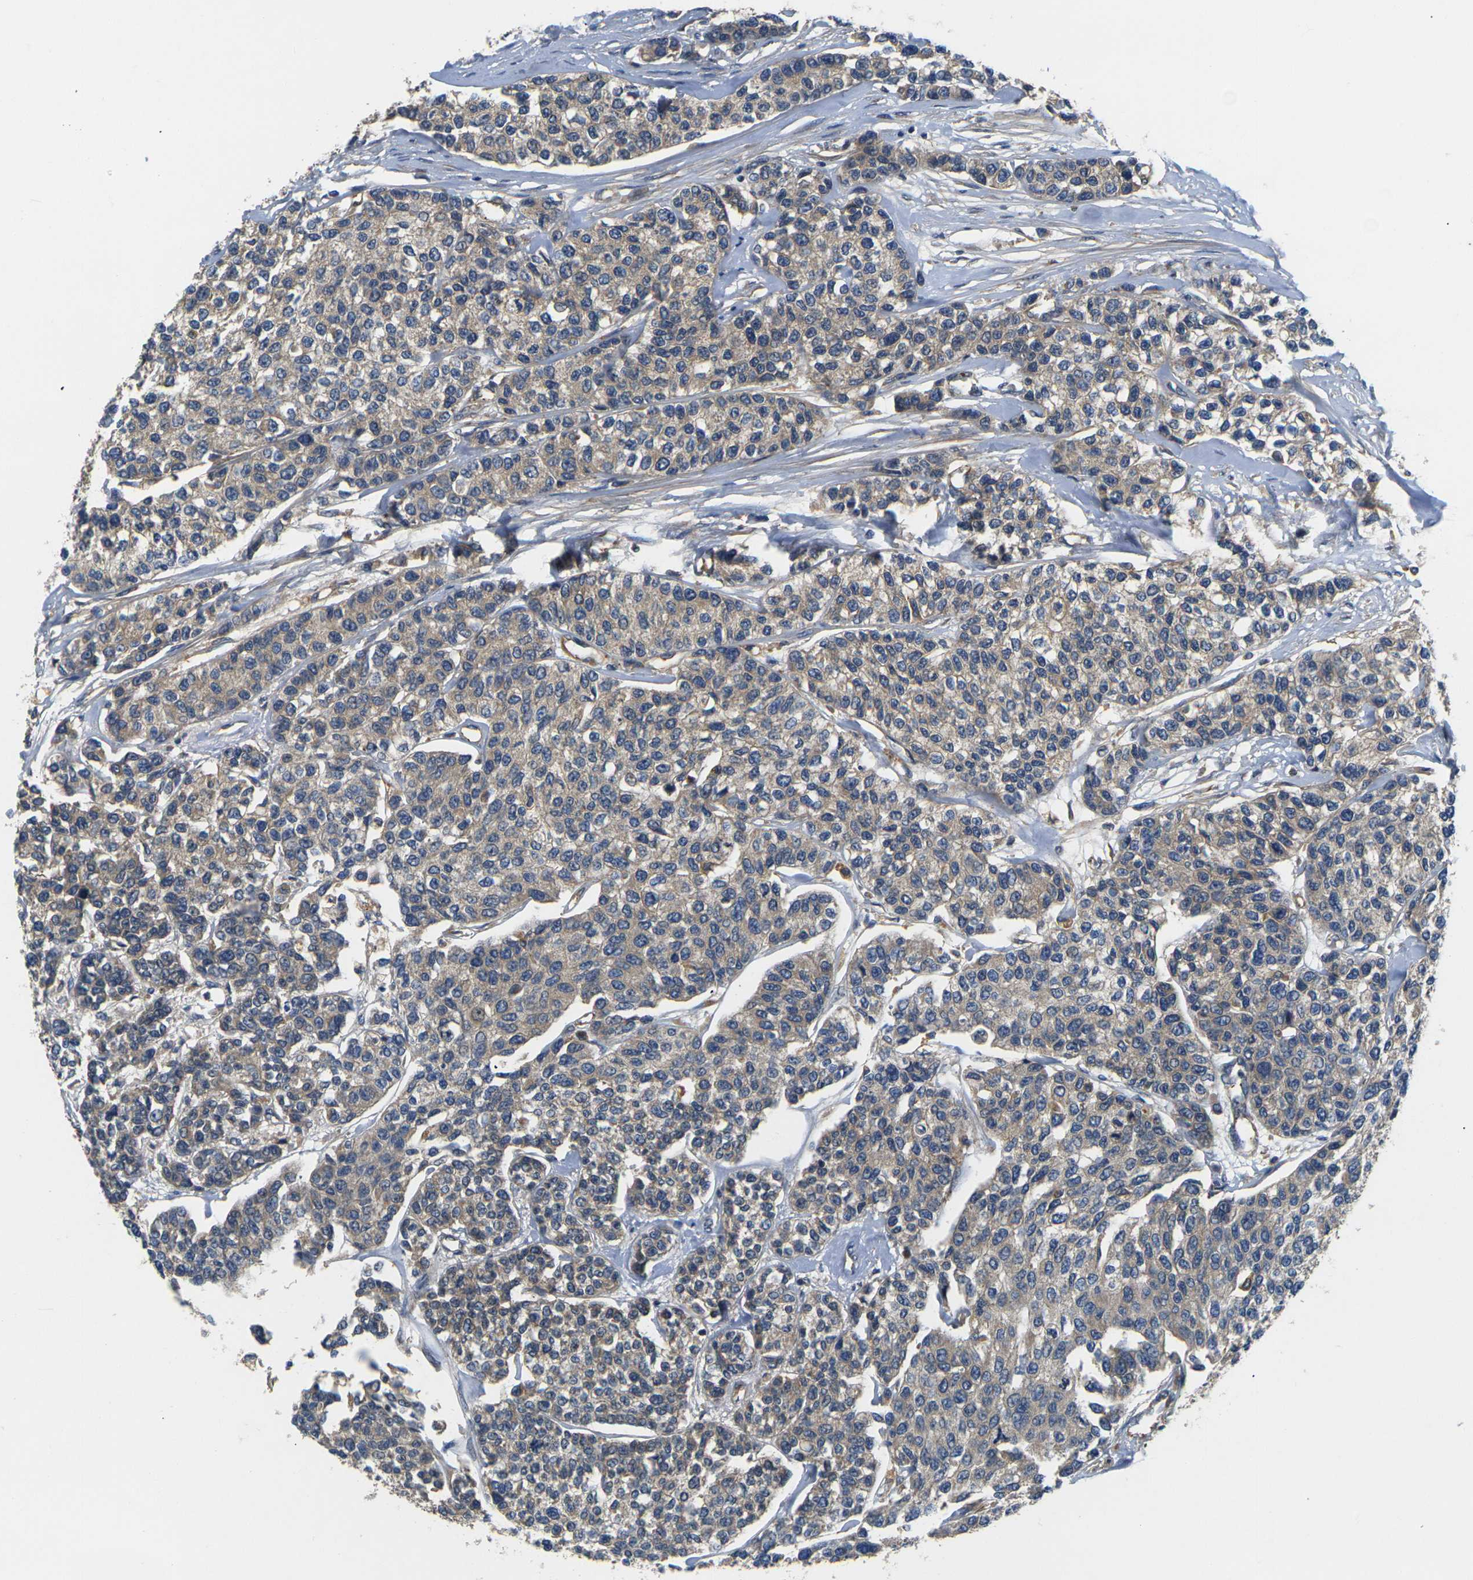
{"staining": {"intensity": "weak", "quantity": ">75%", "location": "cytoplasmic/membranous"}, "tissue": "breast cancer", "cell_type": "Tumor cells", "image_type": "cancer", "snomed": [{"axis": "morphology", "description": "Duct carcinoma"}, {"axis": "topography", "description": "Breast"}], "caption": "This is a histology image of immunohistochemistry (IHC) staining of breast cancer (invasive ductal carcinoma), which shows weak positivity in the cytoplasmic/membranous of tumor cells.", "gene": "LRCH3", "patient": {"sex": "female", "age": 51}}